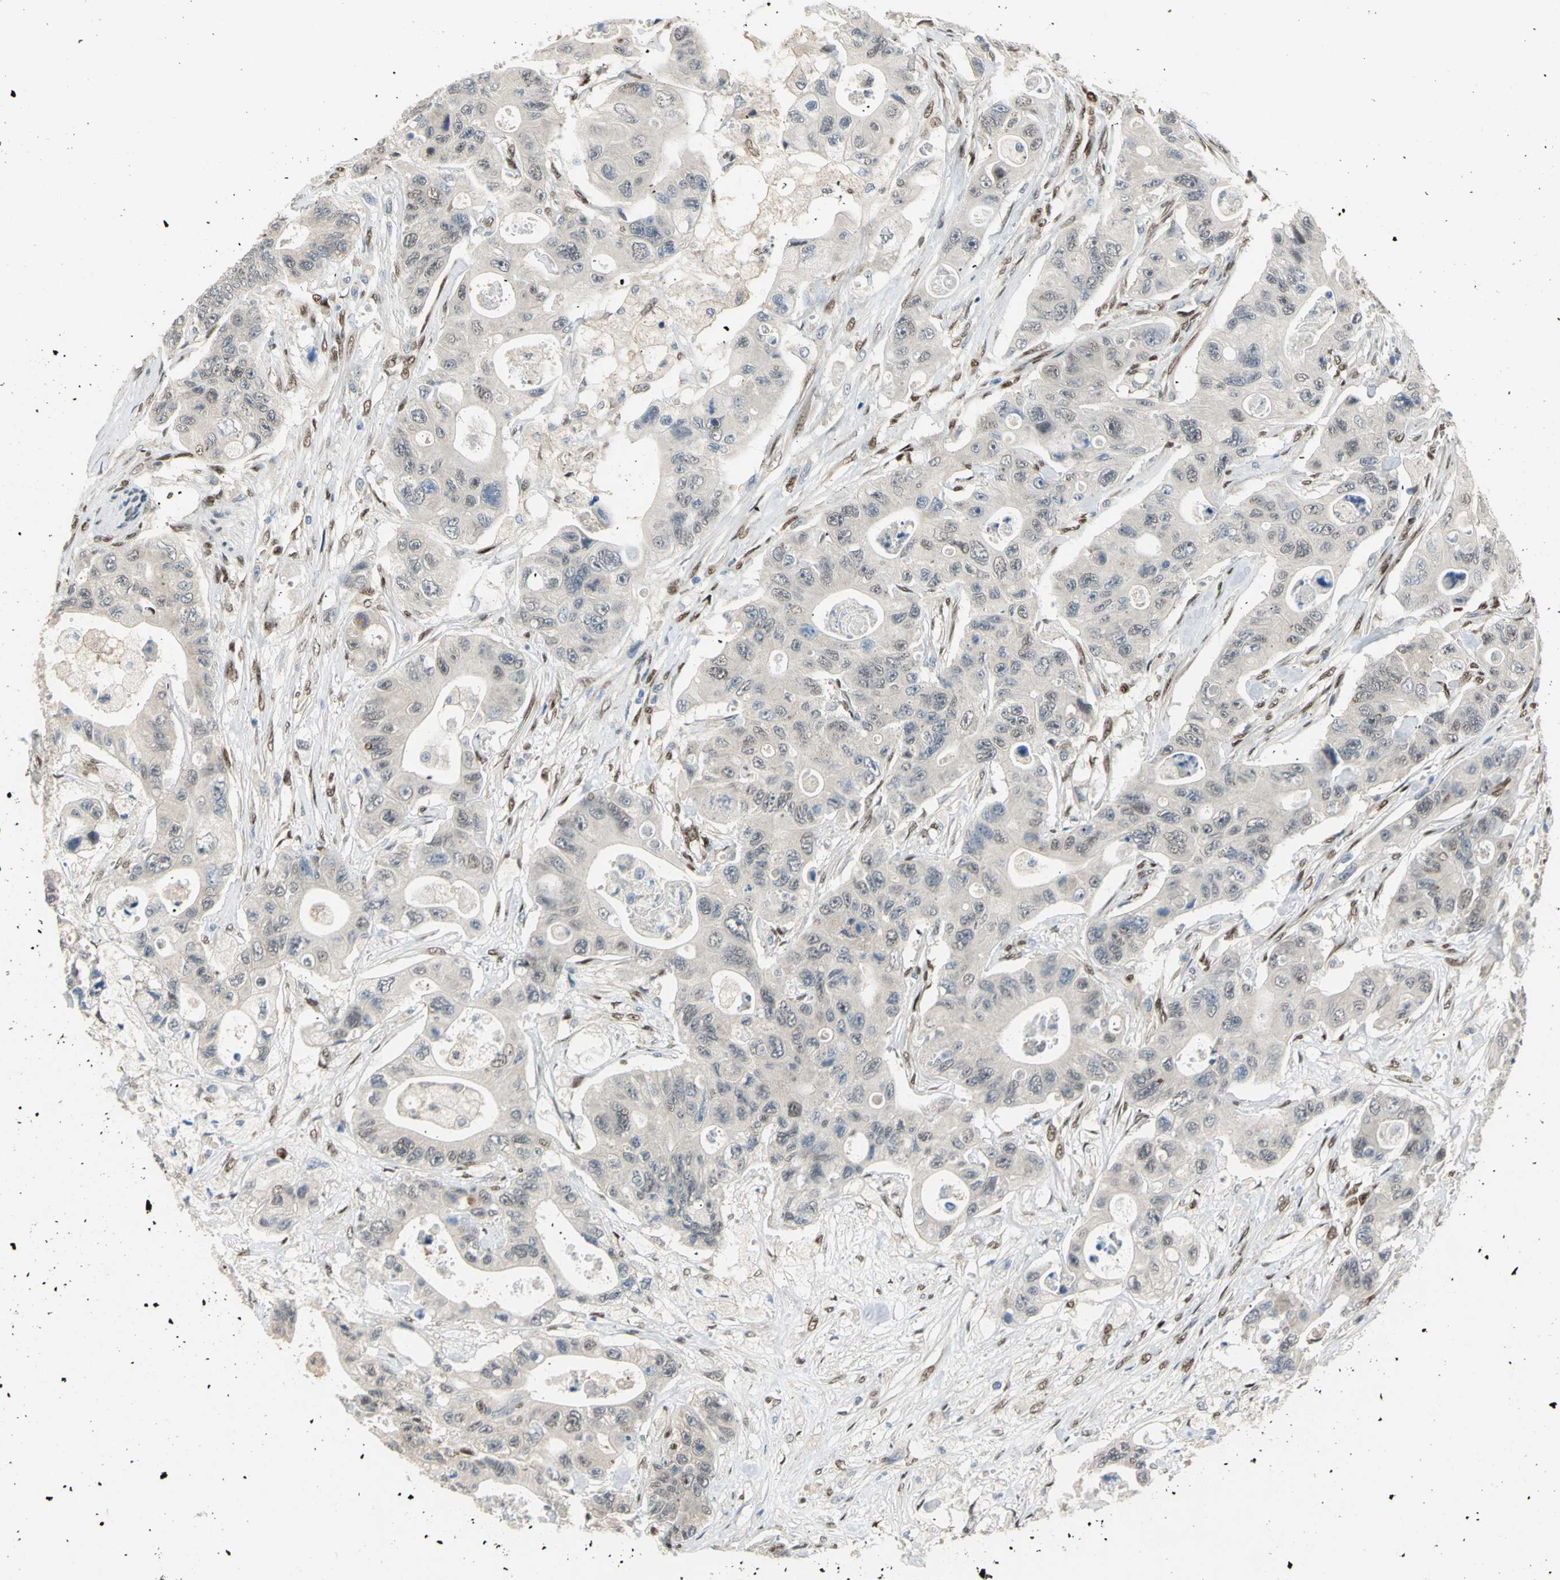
{"staining": {"intensity": "weak", "quantity": "<25%", "location": "cytoplasmic/membranous,nuclear"}, "tissue": "colorectal cancer", "cell_type": "Tumor cells", "image_type": "cancer", "snomed": [{"axis": "morphology", "description": "Adenocarcinoma, NOS"}, {"axis": "topography", "description": "Colon"}], "caption": "The IHC histopathology image has no significant positivity in tumor cells of colorectal cancer (adenocarcinoma) tissue. Brightfield microscopy of immunohistochemistry (IHC) stained with DAB (brown) and hematoxylin (blue), captured at high magnification.", "gene": "RBFOX2", "patient": {"sex": "female", "age": 46}}